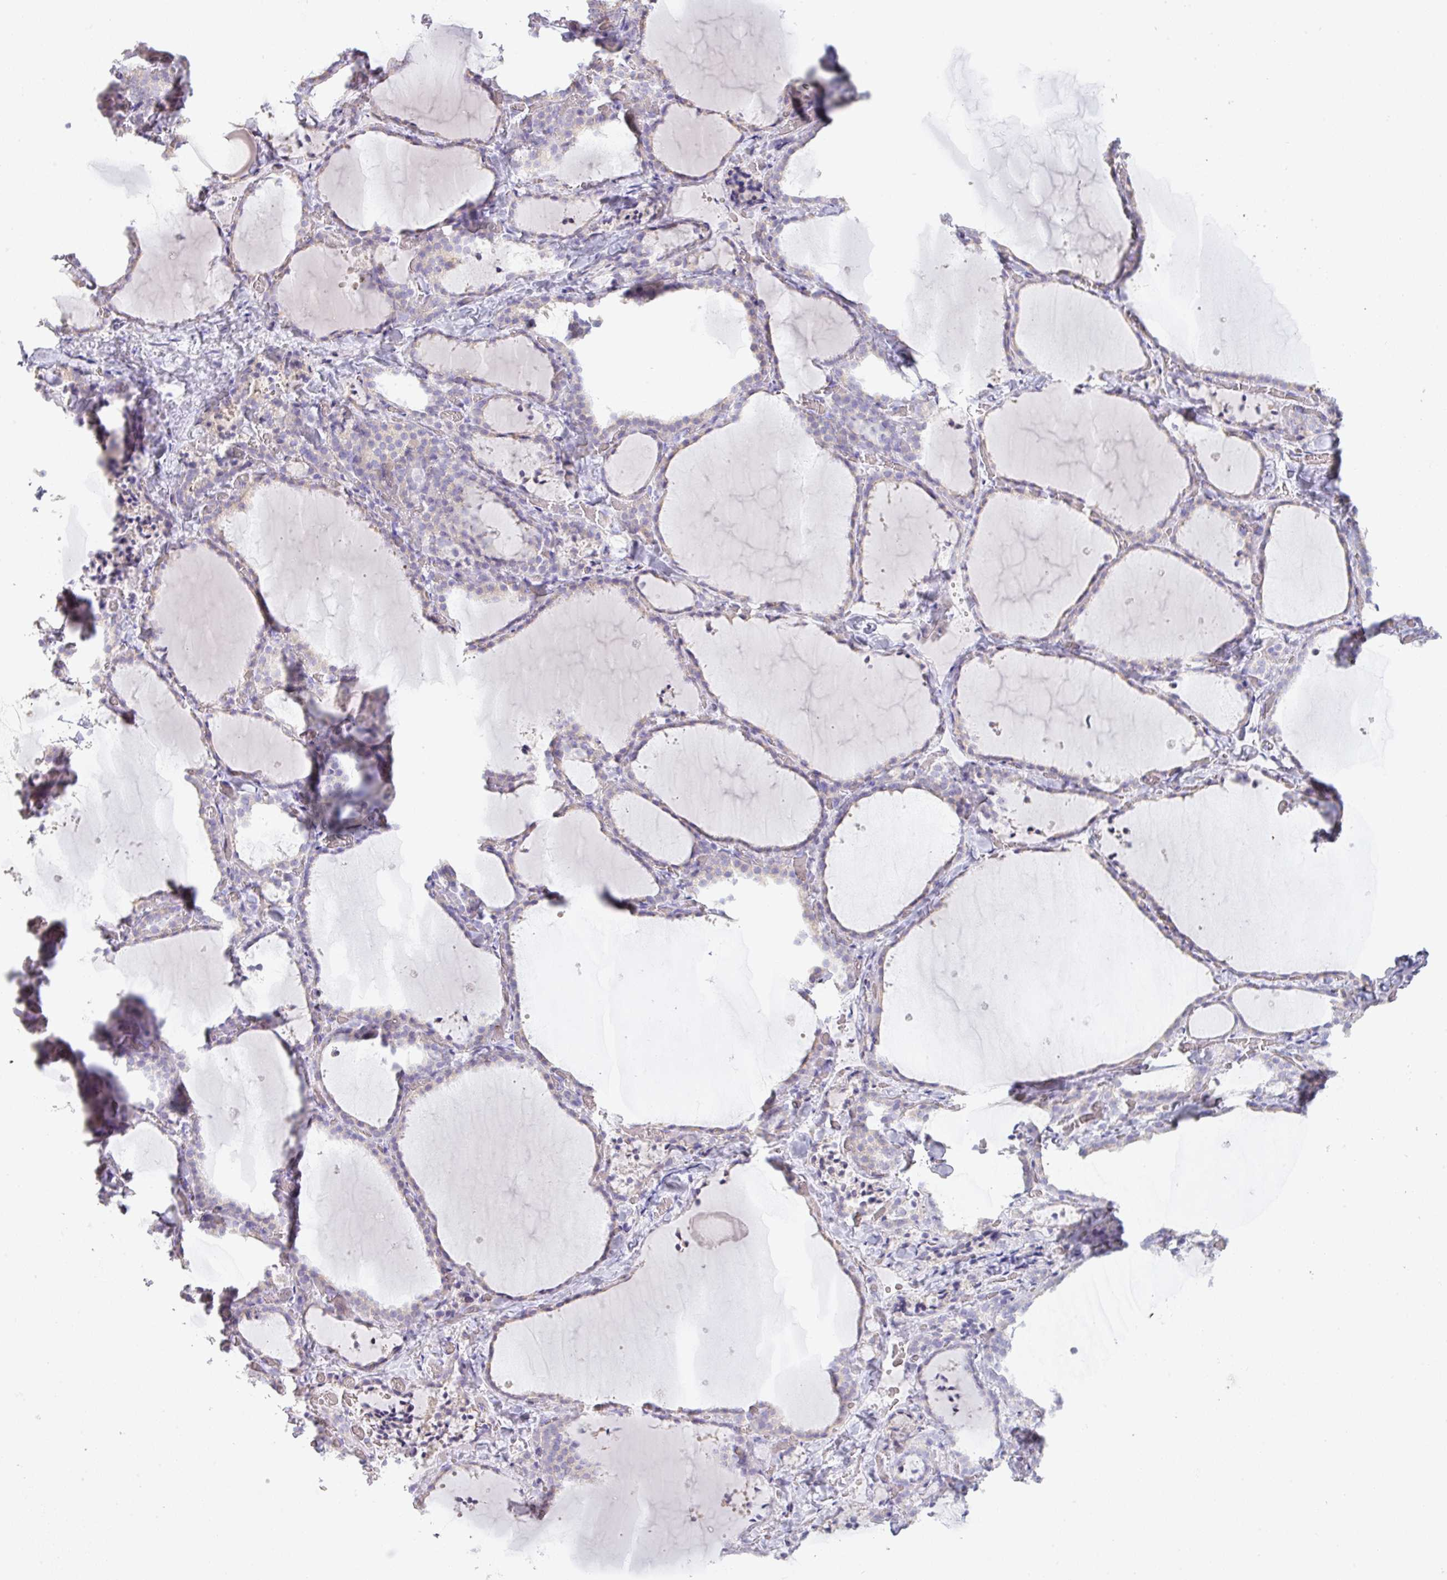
{"staining": {"intensity": "negative", "quantity": "none", "location": "none"}, "tissue": "thyroid gland", "cell_type": "Glandular cells", "image_type": "normal", "snomed": [{"axis": "morphology", "description": "Normal tissue, NOS"}, {"axis": "topography", "description": "Thyroid gland"}], "caption": "This is a micrograph of immunohistochemistry (IHC) staining of unremarkable thyroid gland, which shows no expression in glandular cells. Brightfield microscopy of immunohistochemistry (IHC) stained with DAB (3,3'-diaminobenzidine) (brown) and hematoxylin (blue), captured at high magnification.", "gene": "PGA3", "patient": {"sex": "female", "age": 22}}